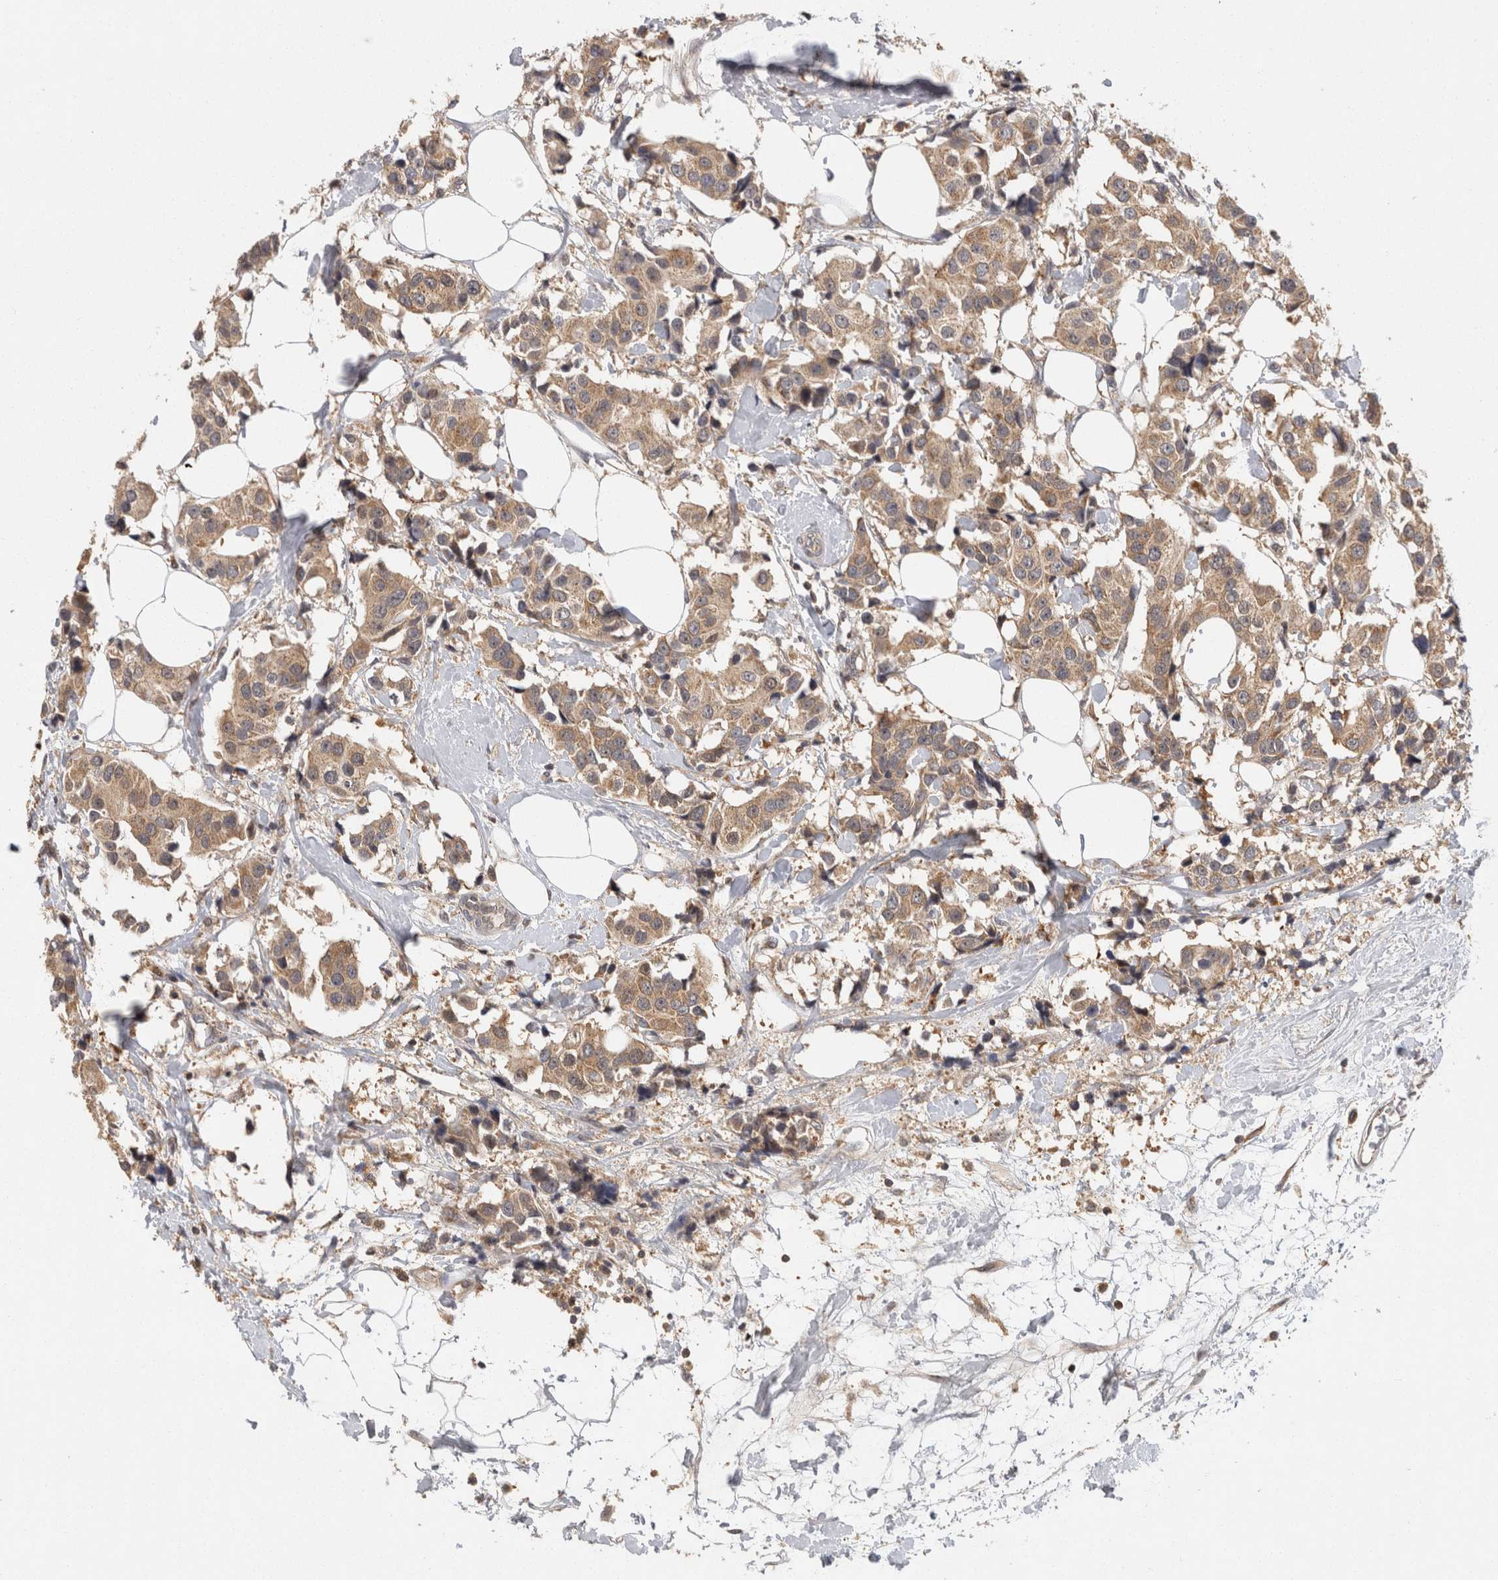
{"staining": {"intensity": "moderate", "quantity": ">75%", "location": "cytoplasmic/membranous"}, "tissue": "breast cancer", "cell_type": "Tumor cells", "image_type": "cancer", "snomed": [{"axis": "morphology", "description": "Normal tissue, NOS"}, {"axis": "morphology", "description": "Duct carcinoma"}, {"axis": "topography", "description": "Breast"}], "caption": "Brown immunohistochemical staining in breast infiltrating ductal carcinoma shows moderate cytoplasmic/membranous positivity in about >75% of tumor cells. Nuclei are stained in blue.", "gene": "ACAT2", "patient": {"sex": "female", "age": 39}}